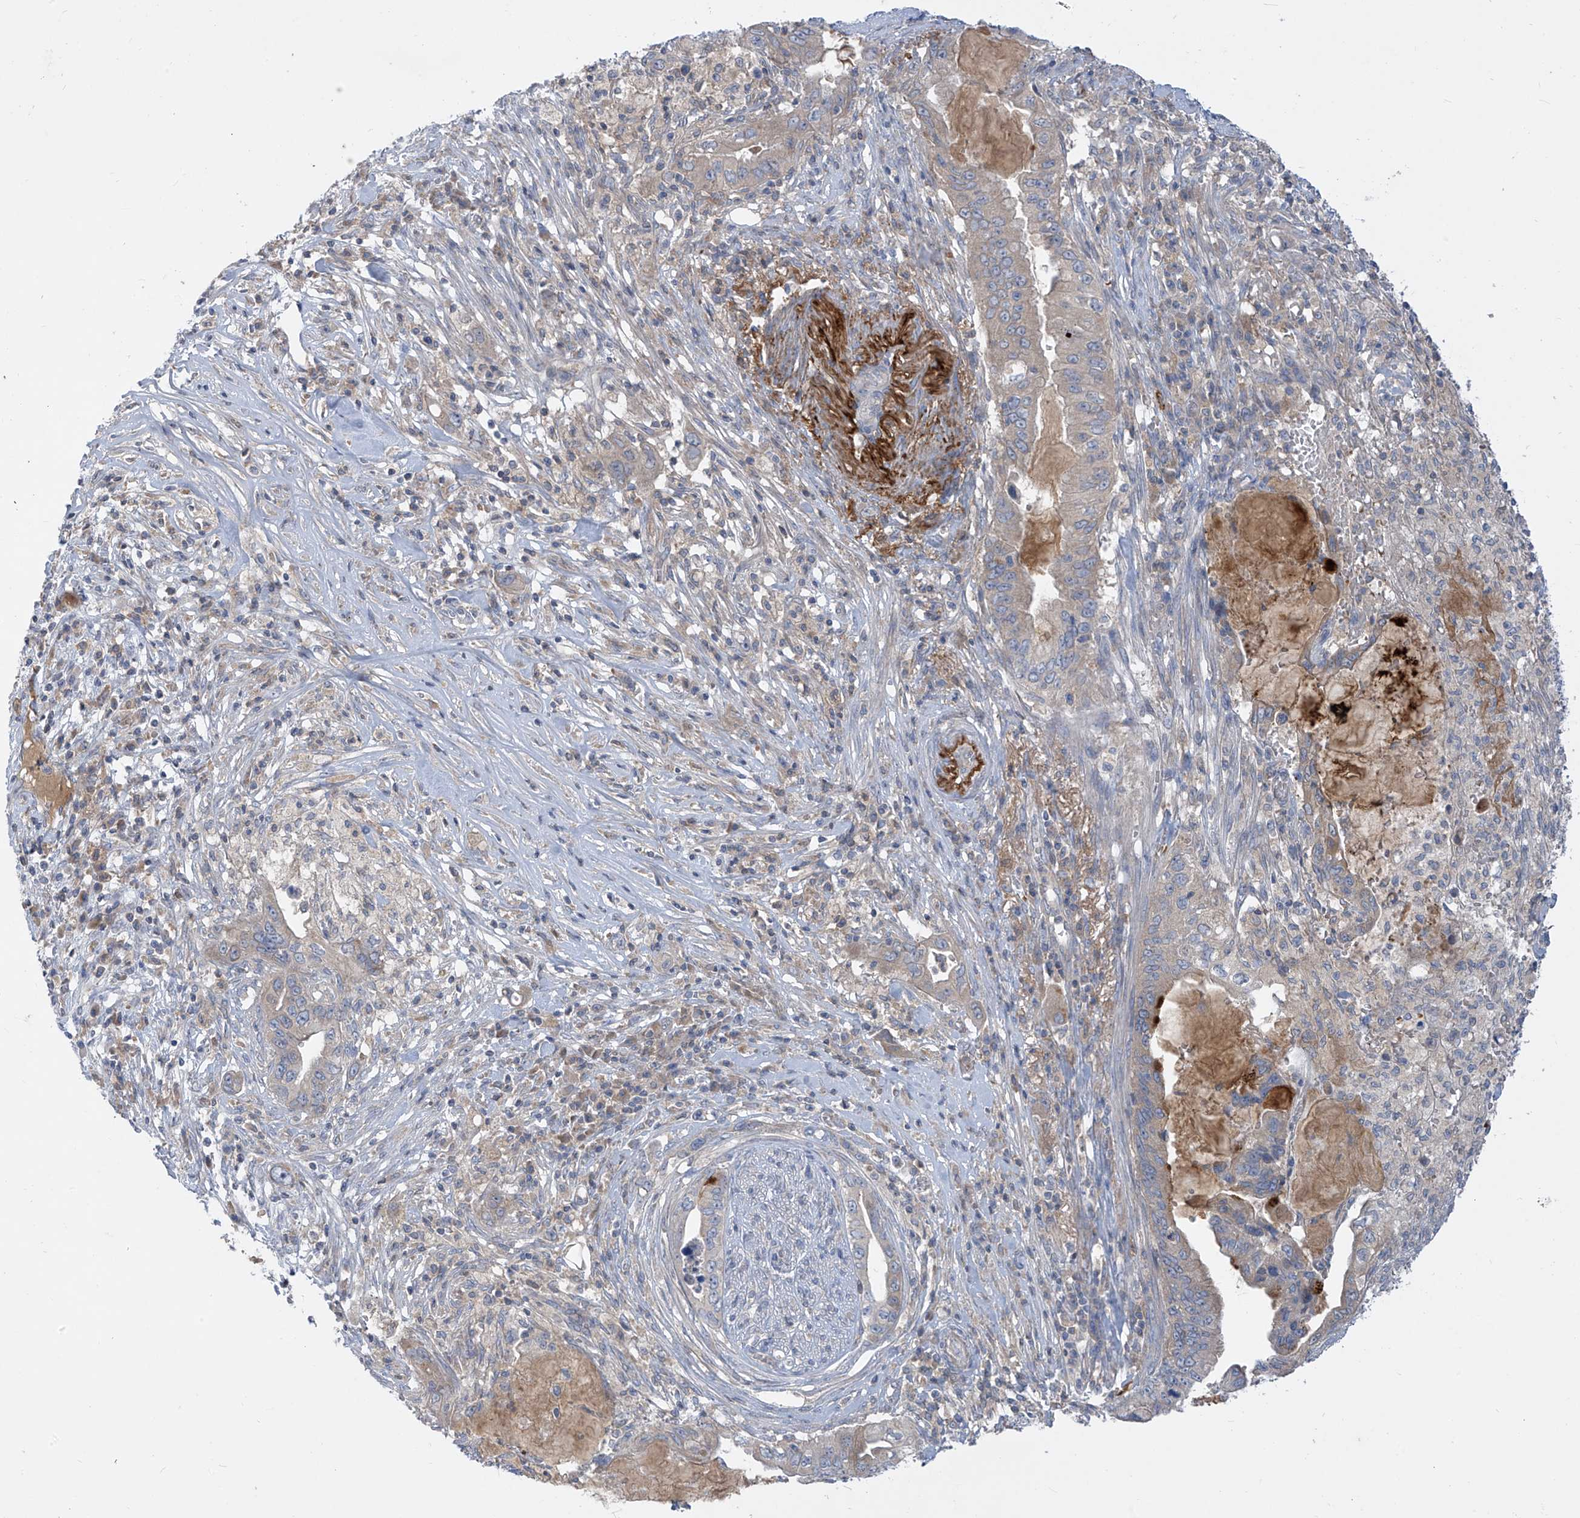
{"staining": {"intensity": "weak", "quantity": "<25%", "location": "cytoplasmic/membranous"}, "tissue": "pancreatic cancer", "cell_type": "Tumor cells", "image_type": "cancer", "snomed": [{"axis": "morphology", "description": "Adenocarcinoma, NOS"}, {"axis": "topography", "description": "Pancreas"}], "caption": "An immunohistochemistry micrograph of adenocarcinoma (pancreatic) is shown. There is no staining in tumor cells of adenocarcinoma (pancreatic).", "gene": "DGKQ", "patient": {"sex": "female", "age": 73}}